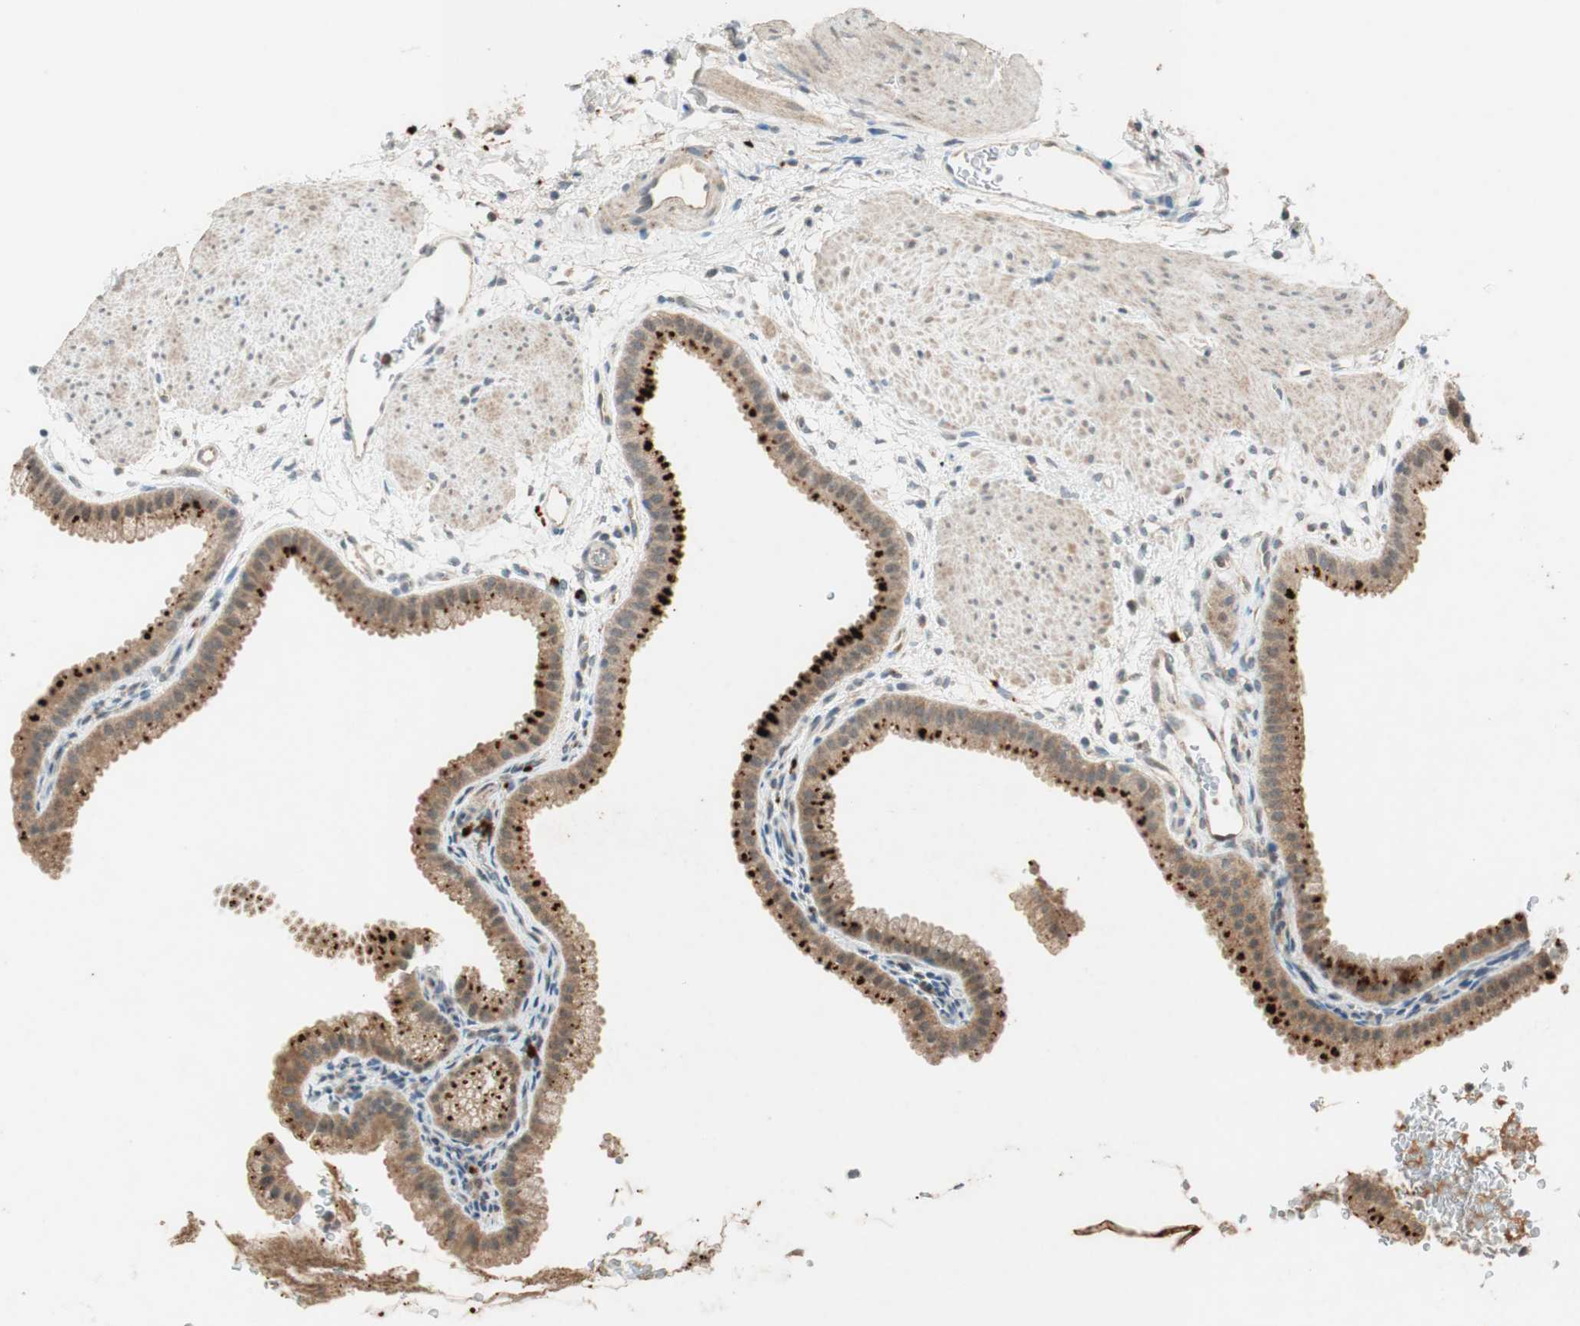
{"staining": {"intensity": "strong", "quantity": "25%-75%", "location": "cytoplasmic/membranous"}, "tissue": "gallbladder", "cell_type": "Glandular cells", "image_type": "normal", "snomed": [{"axis": "morphology", "description": "Normal tissue, NOS"}, {"axis": "topography", "description": "Gallbladder"}], "caption": "This histopathology image reveals immunohistochemistry staining of benign human gallbladder, with high strong cytoplasmic/membranous positivity in approximately 25%-75% of glandular cells.", "gene": "GLB1", "patient": {"sex": "female", "age": 64}}